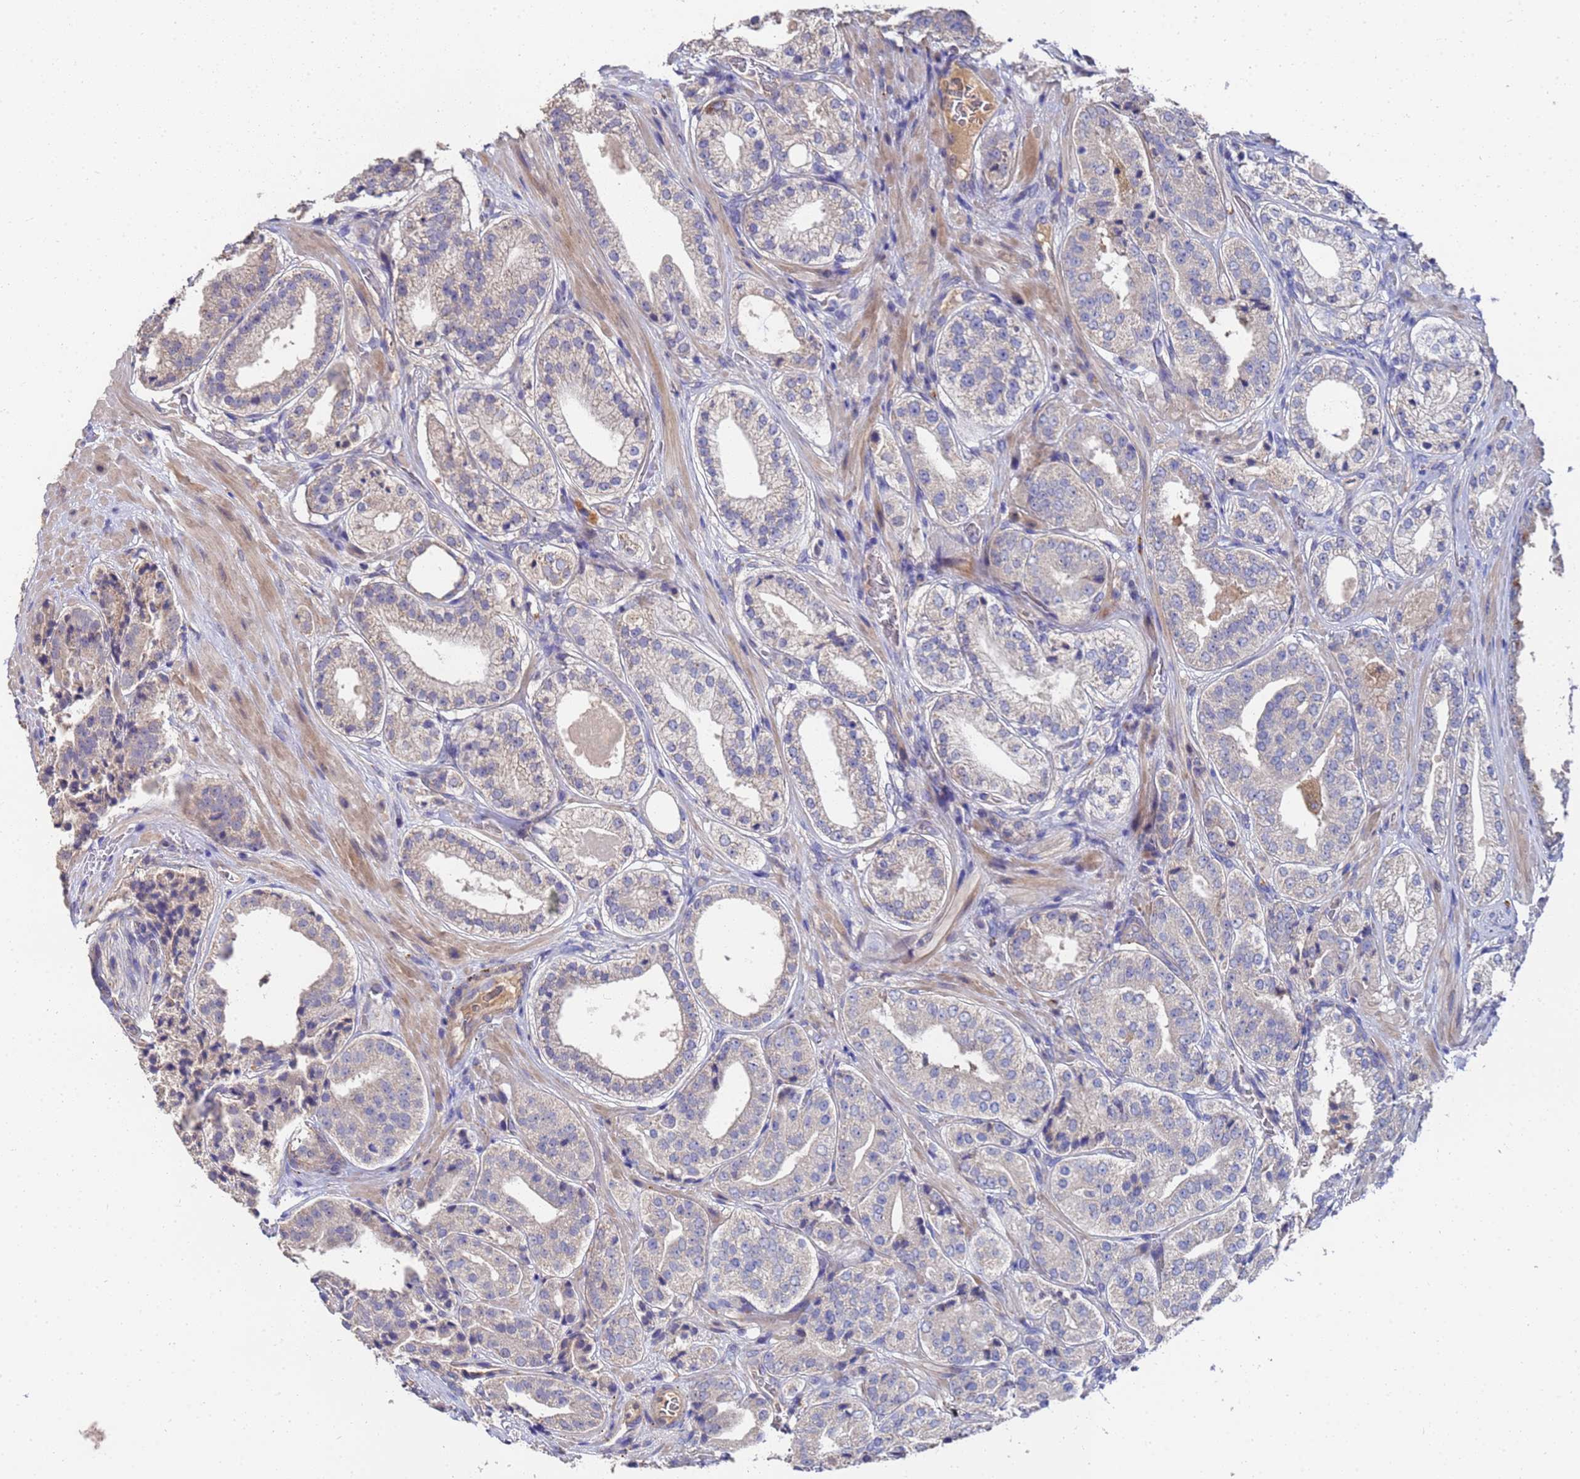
{"staining": {"intensity": "negative", "quantity": "none", "location": "none"}, "tissue": "prostate cancer", "cell_type": "Tumor cells", "image_type": "cancer", "snomed": [{"axis": "morphology", "description": "Adenocarcinoma, High grade"}, {"axis": "topography", "description": "Prostate"}], "caption": "This is a photomicrograph of immunohistochemistry (IHC) staining of prostate adenocarcinoma (high-grade), which shows no expression in tumor cells.", "gene": "TCP10L", "patient": {"sex": "male", "age": 71}}